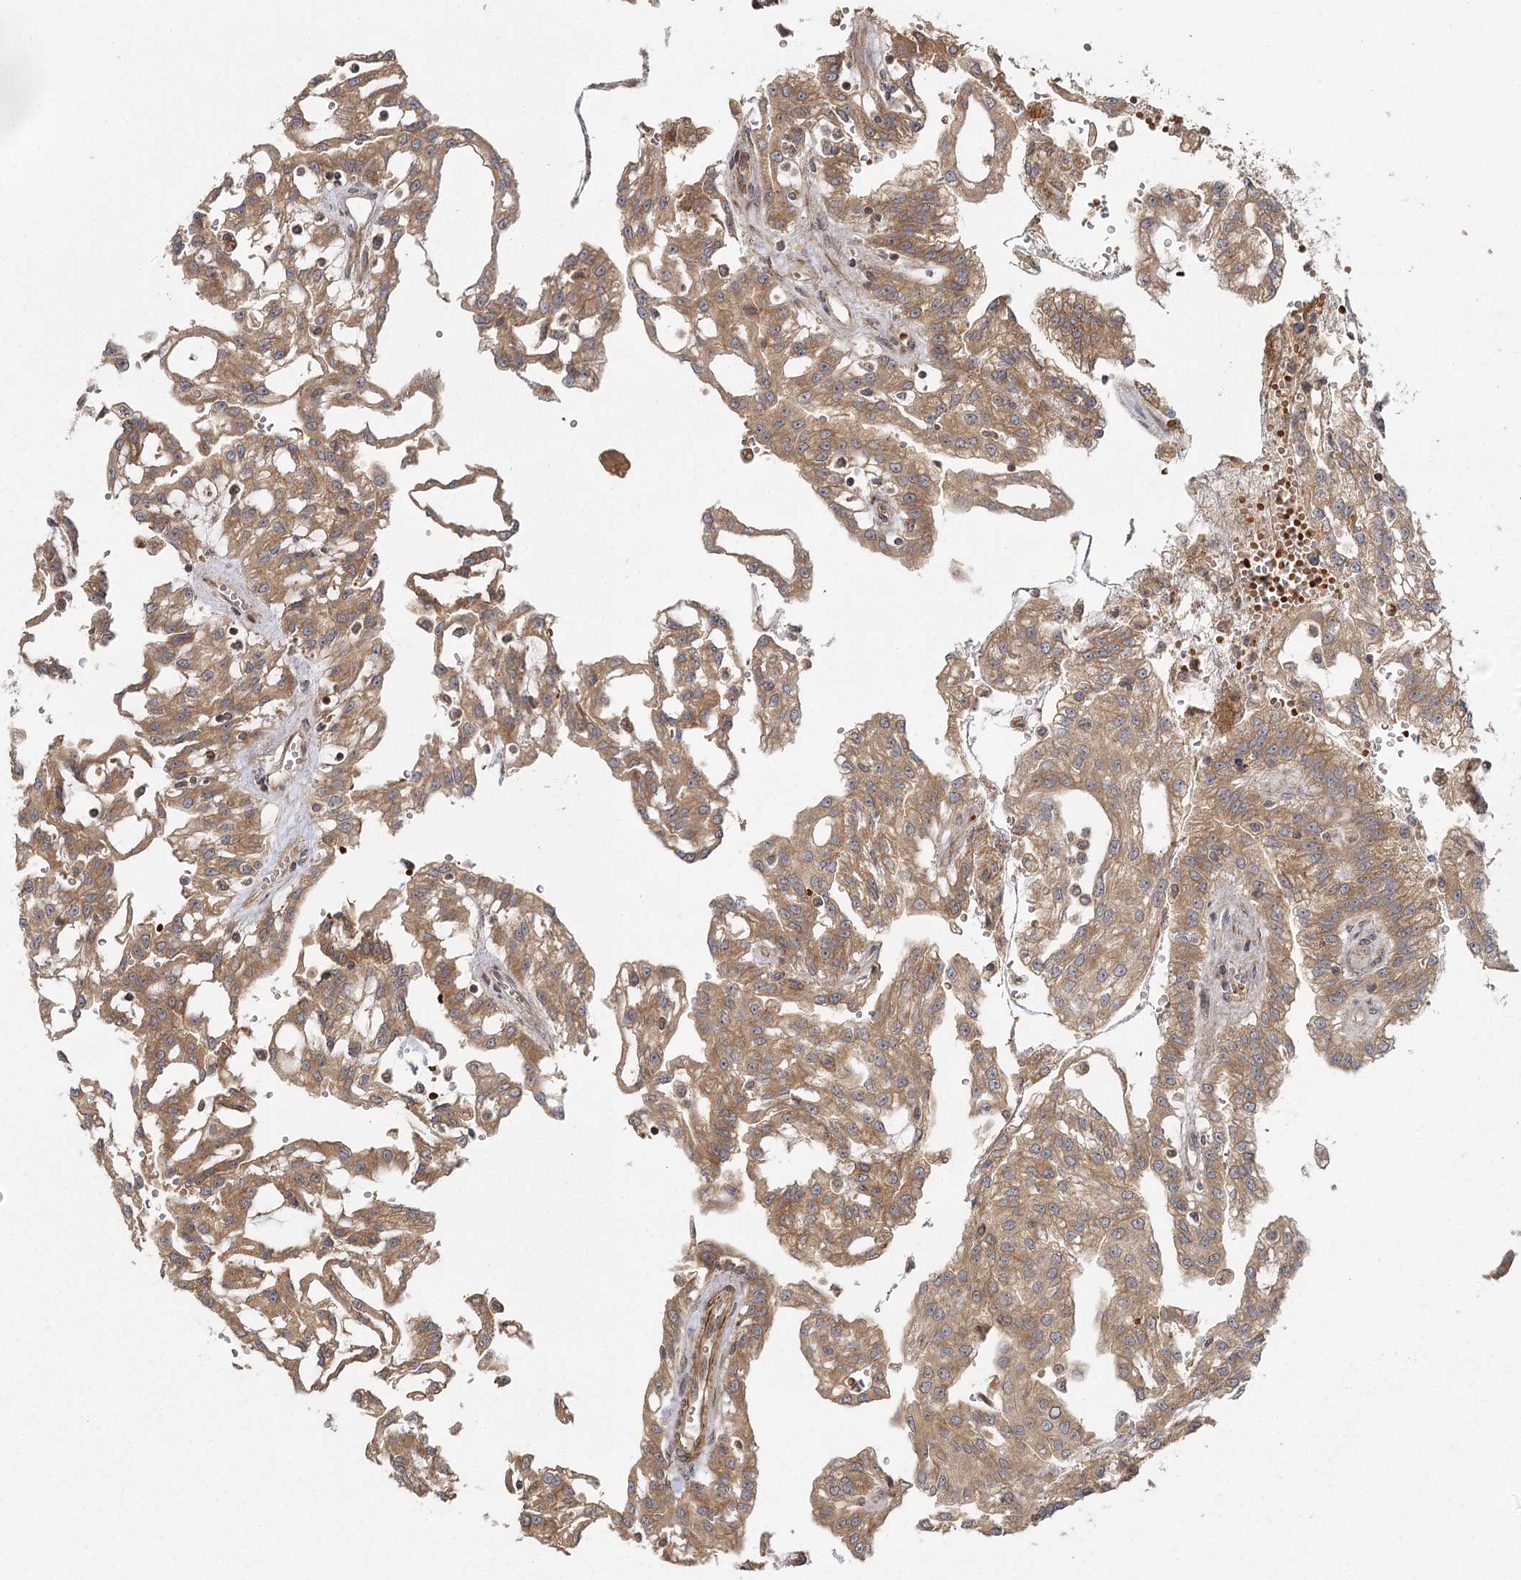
{"staining": {"intensity": "moderate", "quantity": ">75%", "location": "cytoplasmic/membranous"}, "tissue": "renal cancer", "cell_type": "Tumor cells", "image_type": "cancer", "snomed": [{"axis": "morphology", "description": "Adenocarcinoma, NOS"}, {"axis": "topography", "description": "Kidney"}], "caption": "Adenocarcinoma (renal) tissue displays moderate cytoplasmic/membranous positivity in approximately >75% of tumor cells, visualized by immunohistochemistry.", "gene": "RAPGEF6", "patient": {"sex": "male", "age": 63}}